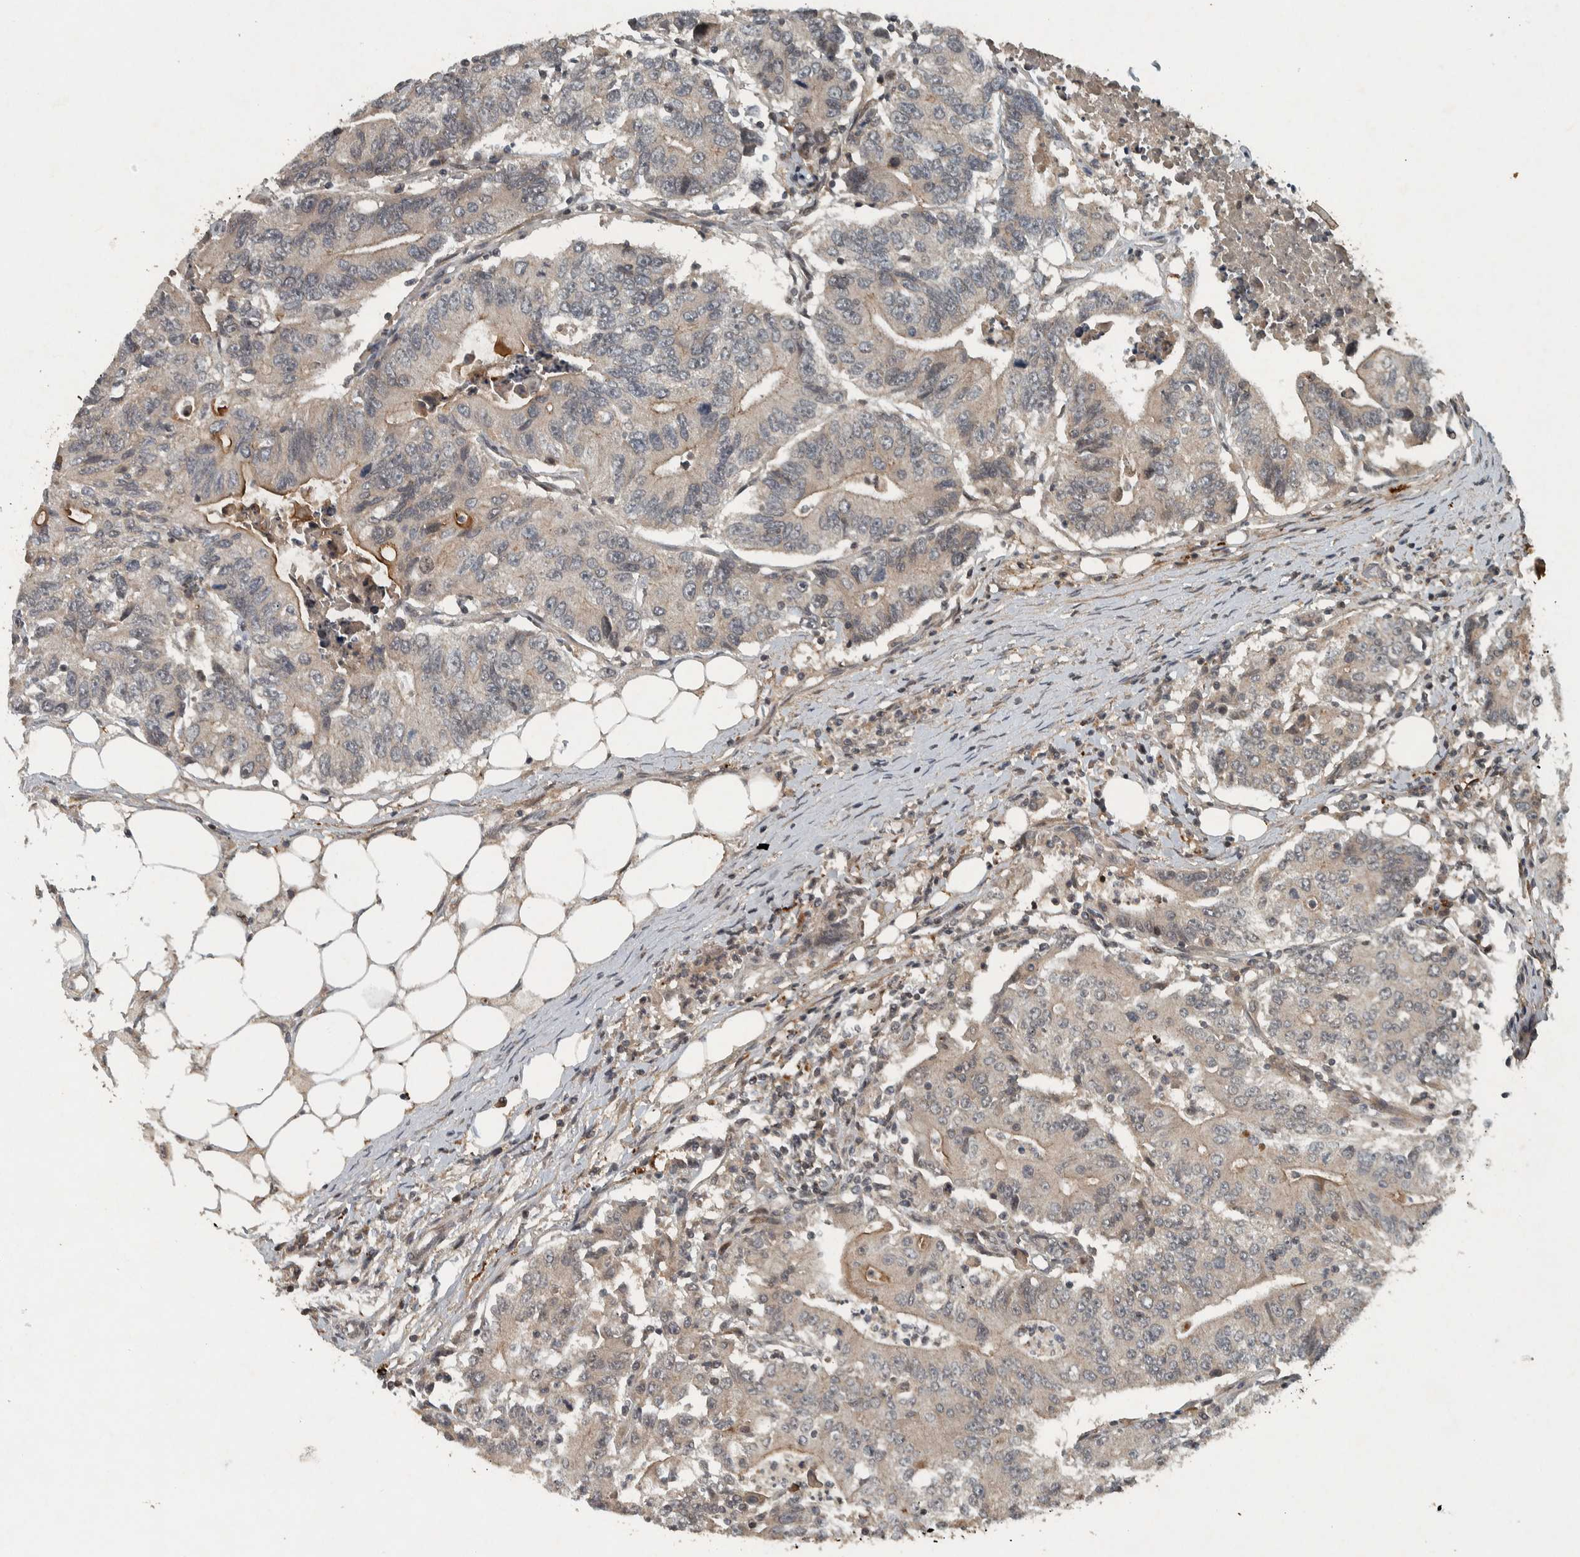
{"staining": {"intensity": "negative", "quantity": "none", "location": "none"}, "tissue": "colorectal cancer", "cell_type": "Tumor cells", "image_type": "cancer", "snomed": [{"axis": "morphology", "description": "Adenocarcinoma, NOS"}, {"axis": "topography", "description": "Colon"}], "caption": "A high-resolution photomicrograph shows immunohistochemistry (IHC) staining of adenocarcinoma (colorectal), which displays no significant expression in tumor cells.", "gene": "KIFAP3", "patient": {"sex": "female", "age": 77}}